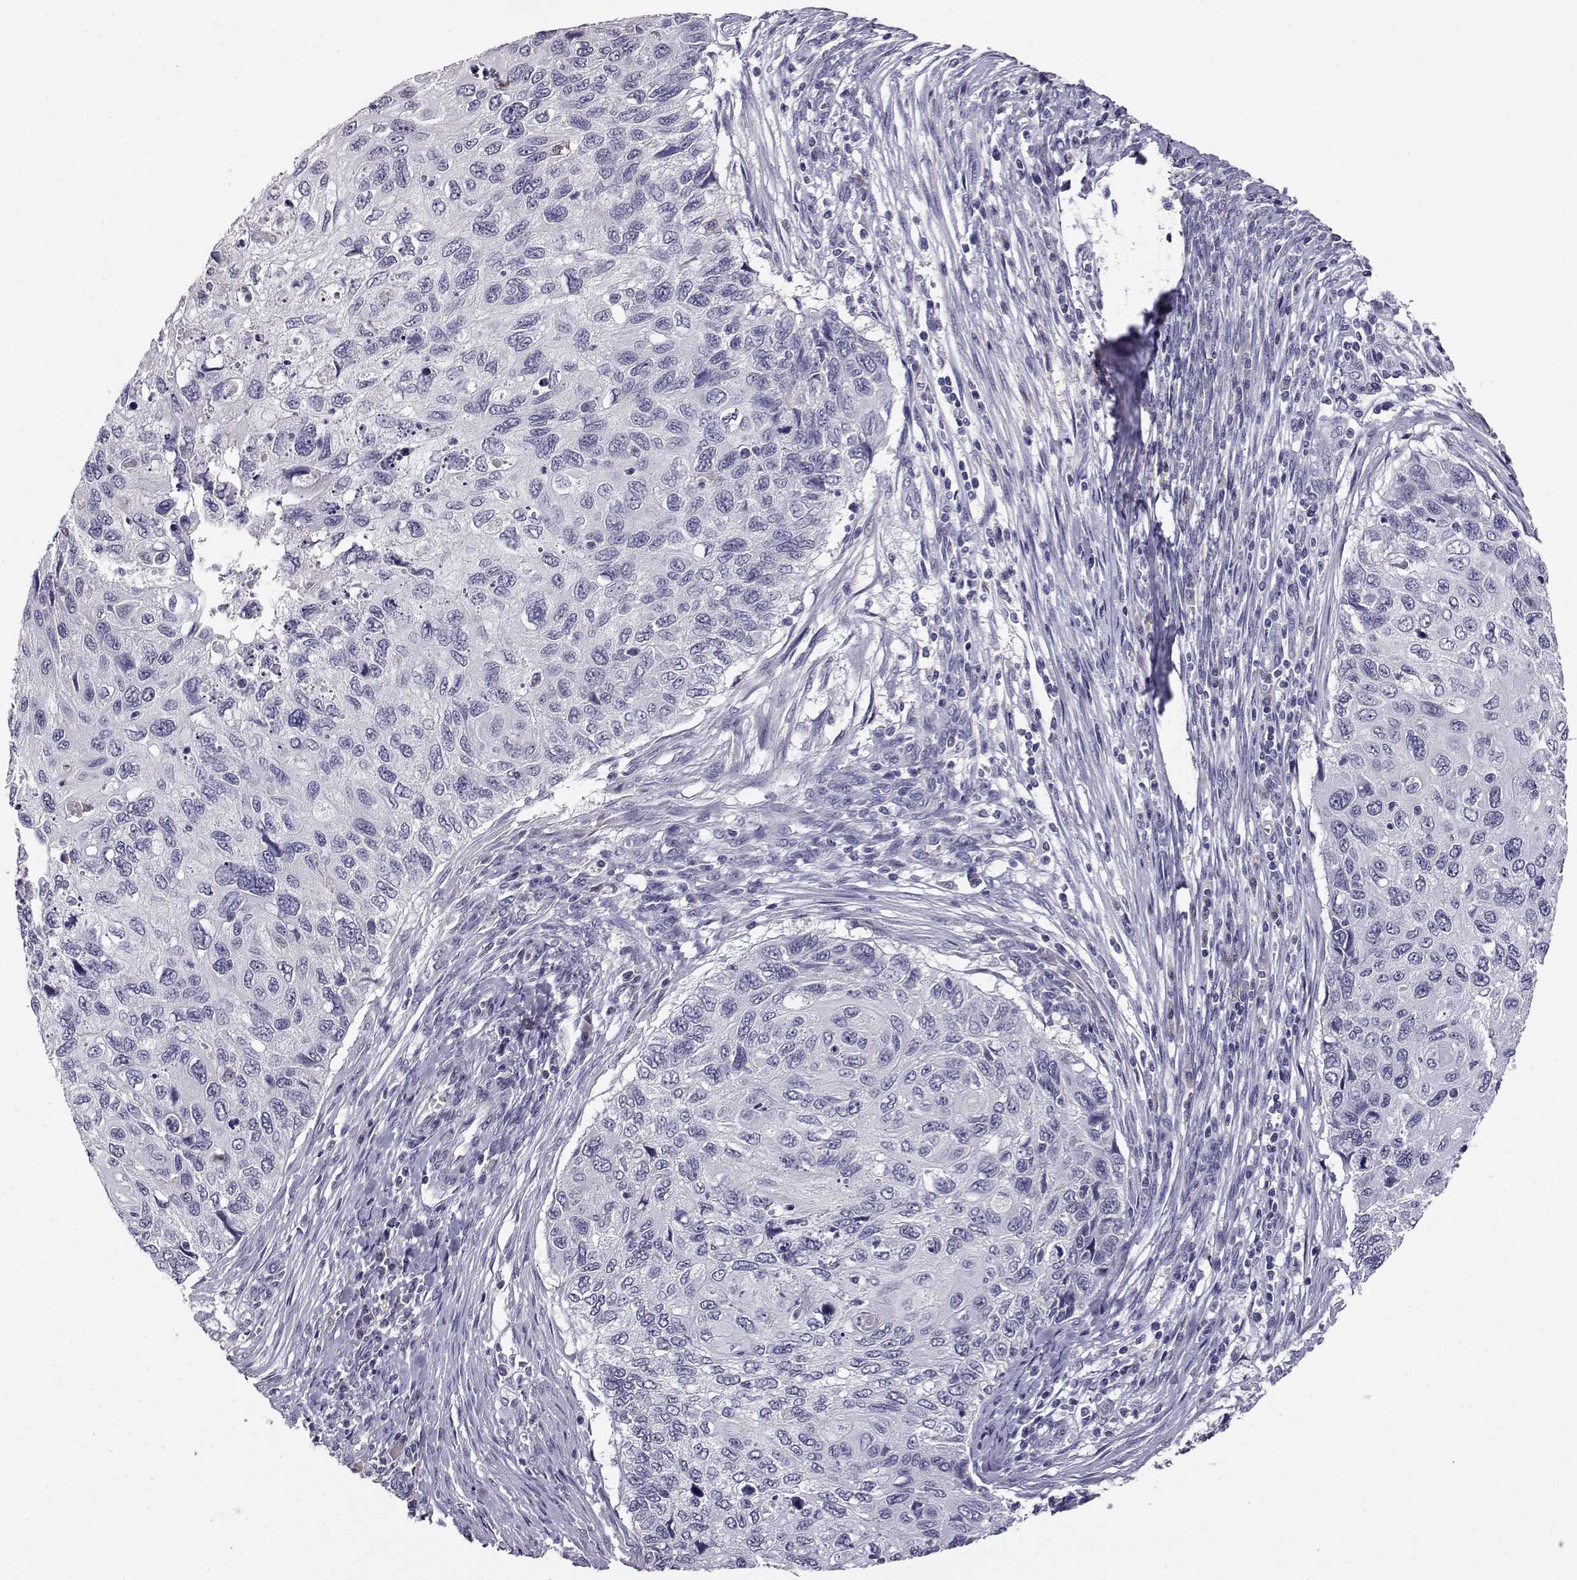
{"staining": {"intensity": "negative", "quantity": "none", "location": "none"}, "tissue": "cervical cancer", "cell_type": "Tumor cells", "image_type": "cancer", "snomed": [{"axis": "morphology", "description": "Squamous cell carcinoma, NOS"}, {"axis": "topography", "description": "Cervix"}], "caption": "An IHC histopathology image of cervical squamous cell carcinoma is shown. There is no staining in tumor cells of cervical squamous cell carcinoma.", "gene": "AKR1B1", "patient": {"sex": "female", "age": 70}}